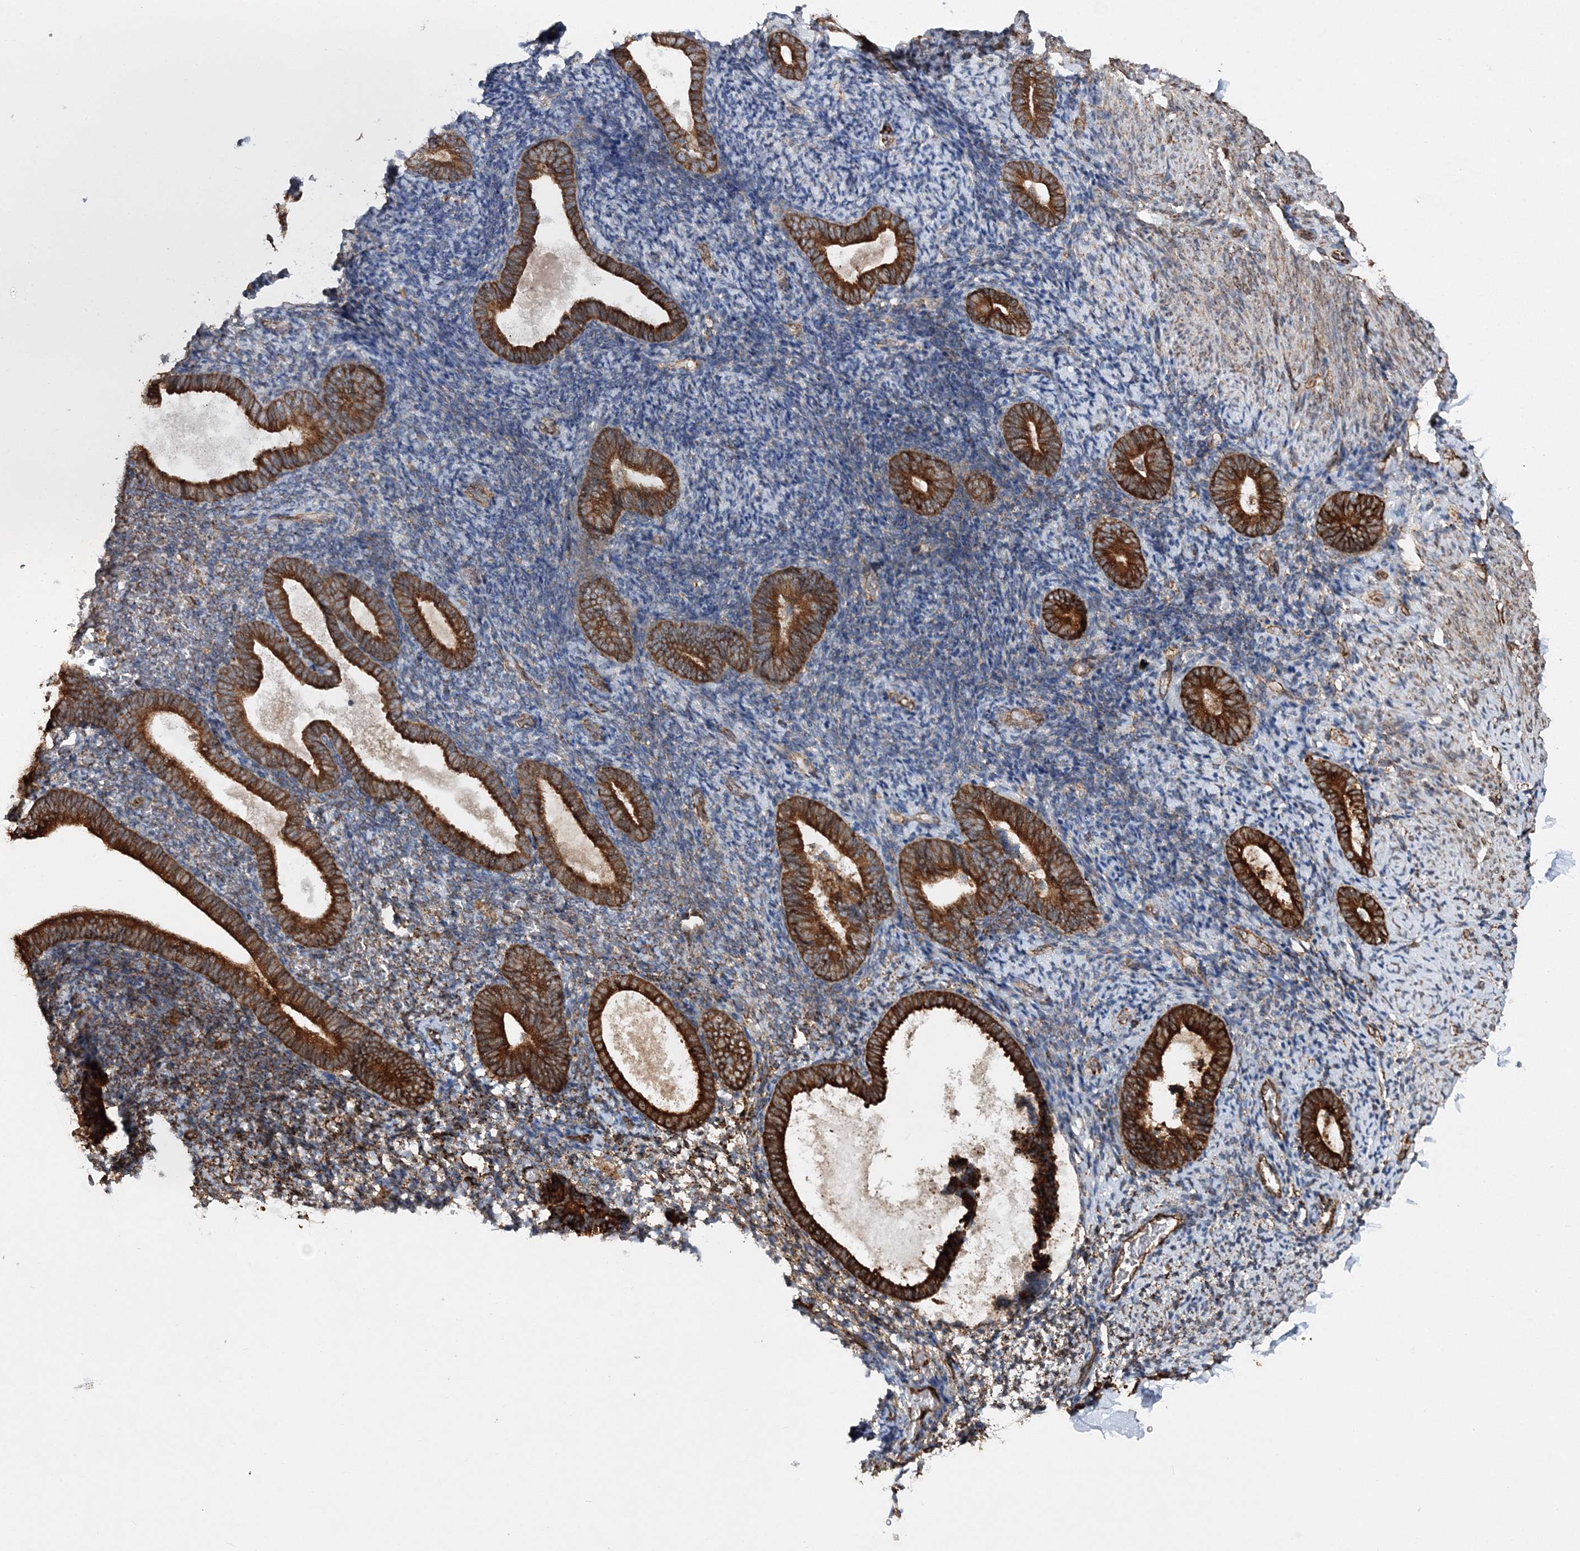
{"staining": {"intensity": "moderate", "quantity": "25%-75%", "location": "cytoplasmic/membranous"}, "tissue": "endometrium", "cell_type": "Cells in endometrial stroma", "image_type": "normal", "snomed": [{"axis": "morphology", "description": "Normal tissue, NOS"}, {"axis": "topography", "description": "Endometrium"}], "caption": "Protein staining of benign endometrium reveals moderate cytoplasmic/membranous staining in about 25%-75% of cells in endometrial stroma.", "gene": "SCRN3", "patient": {"sex": "female", "age": 51}}